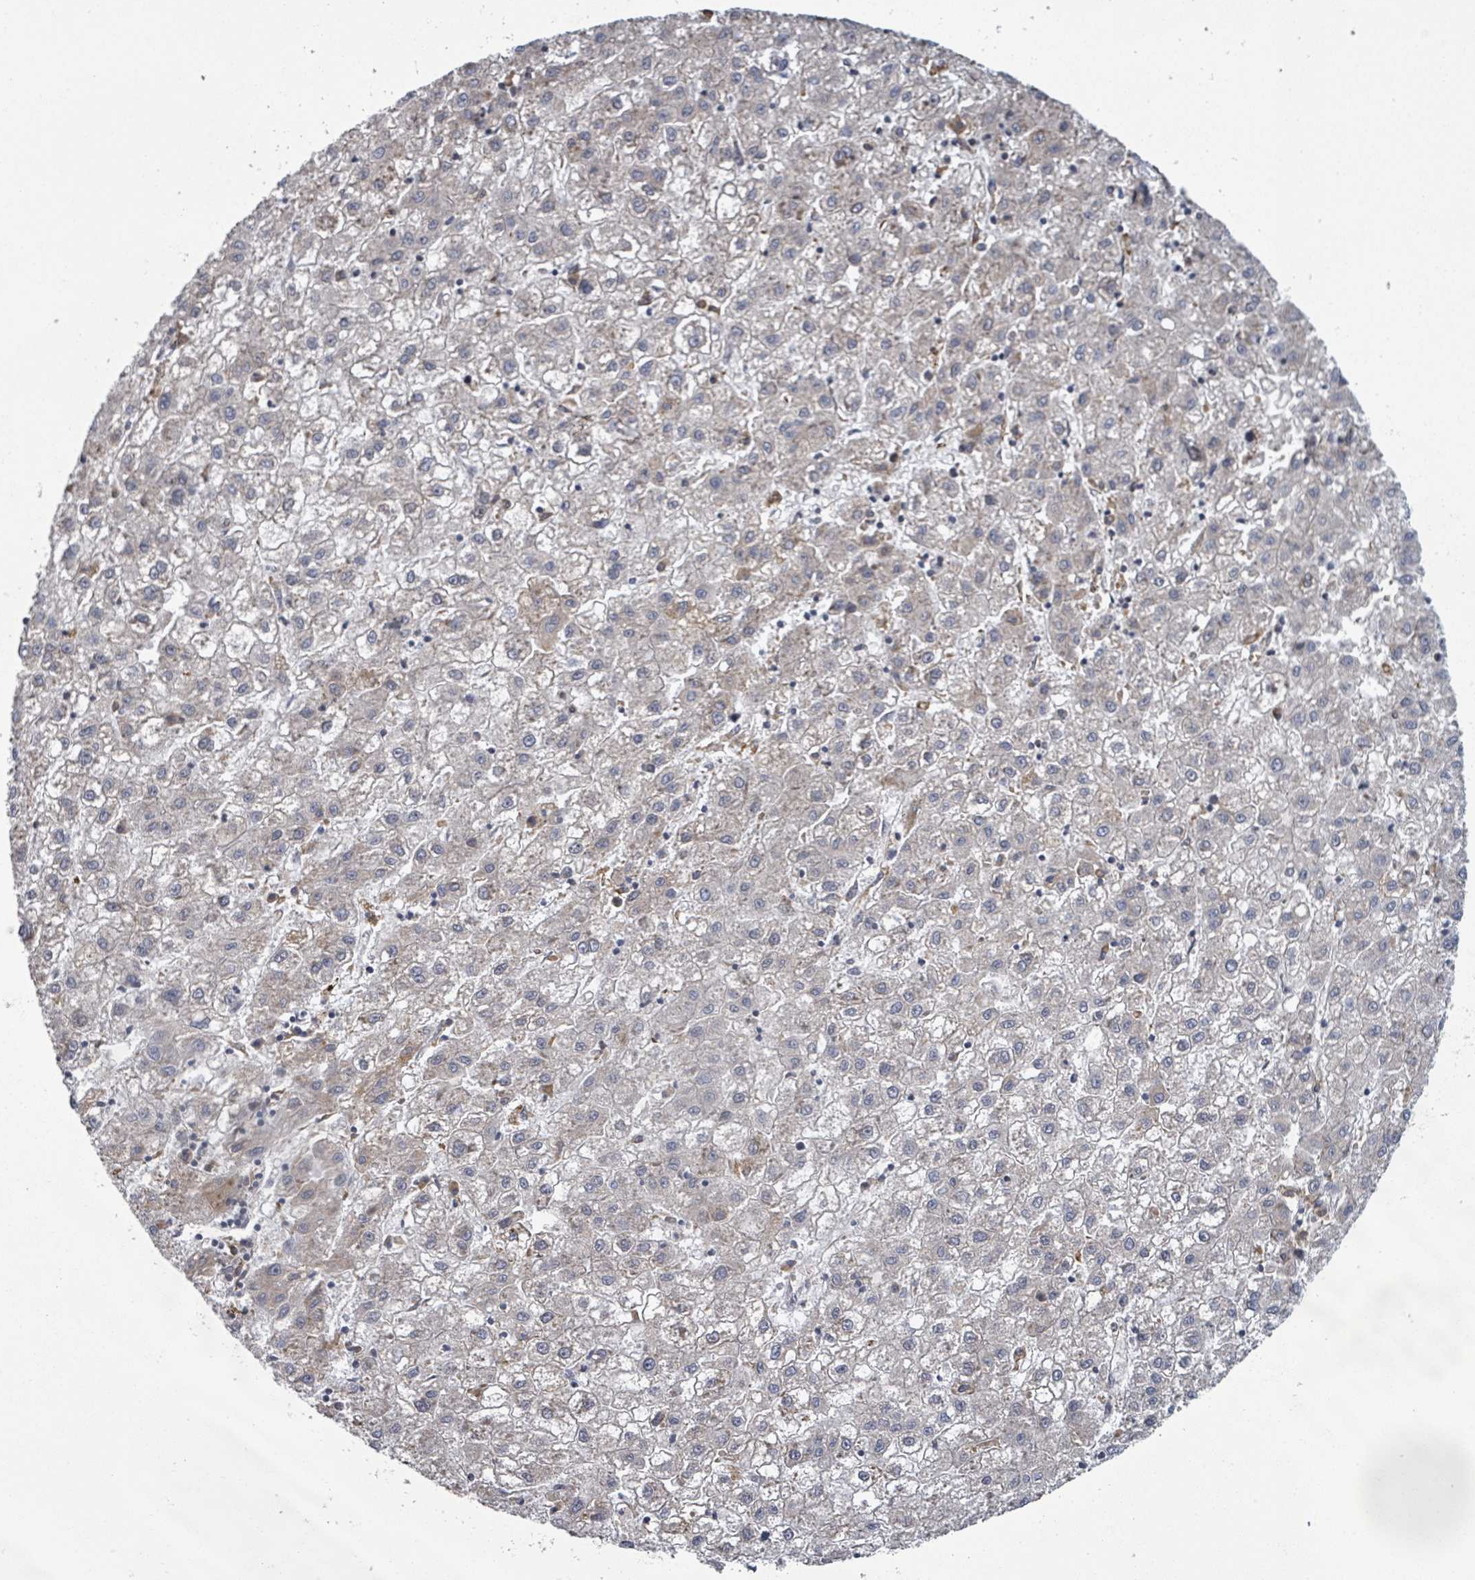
{"staining": {"intensity": "negative", "quantity": "none", "location": "none"}, "tissue": "liver cancer", "cell_type": "Tumor cells", "image_type": "cancer", "snomed": [{"axis": "morphology", "description": "Carcinoma, Hepatocellular, NOS"}, {"axis": "topography", "description": "Liver"}], "caption": "The immunohistochemistry photomicrograph has no significant staining in tumor cells of liver cancer (hepatocellular carcinoma) tissue.", "gene": "SHROOM2", "patient": {"sex": "male", "age": 72}}